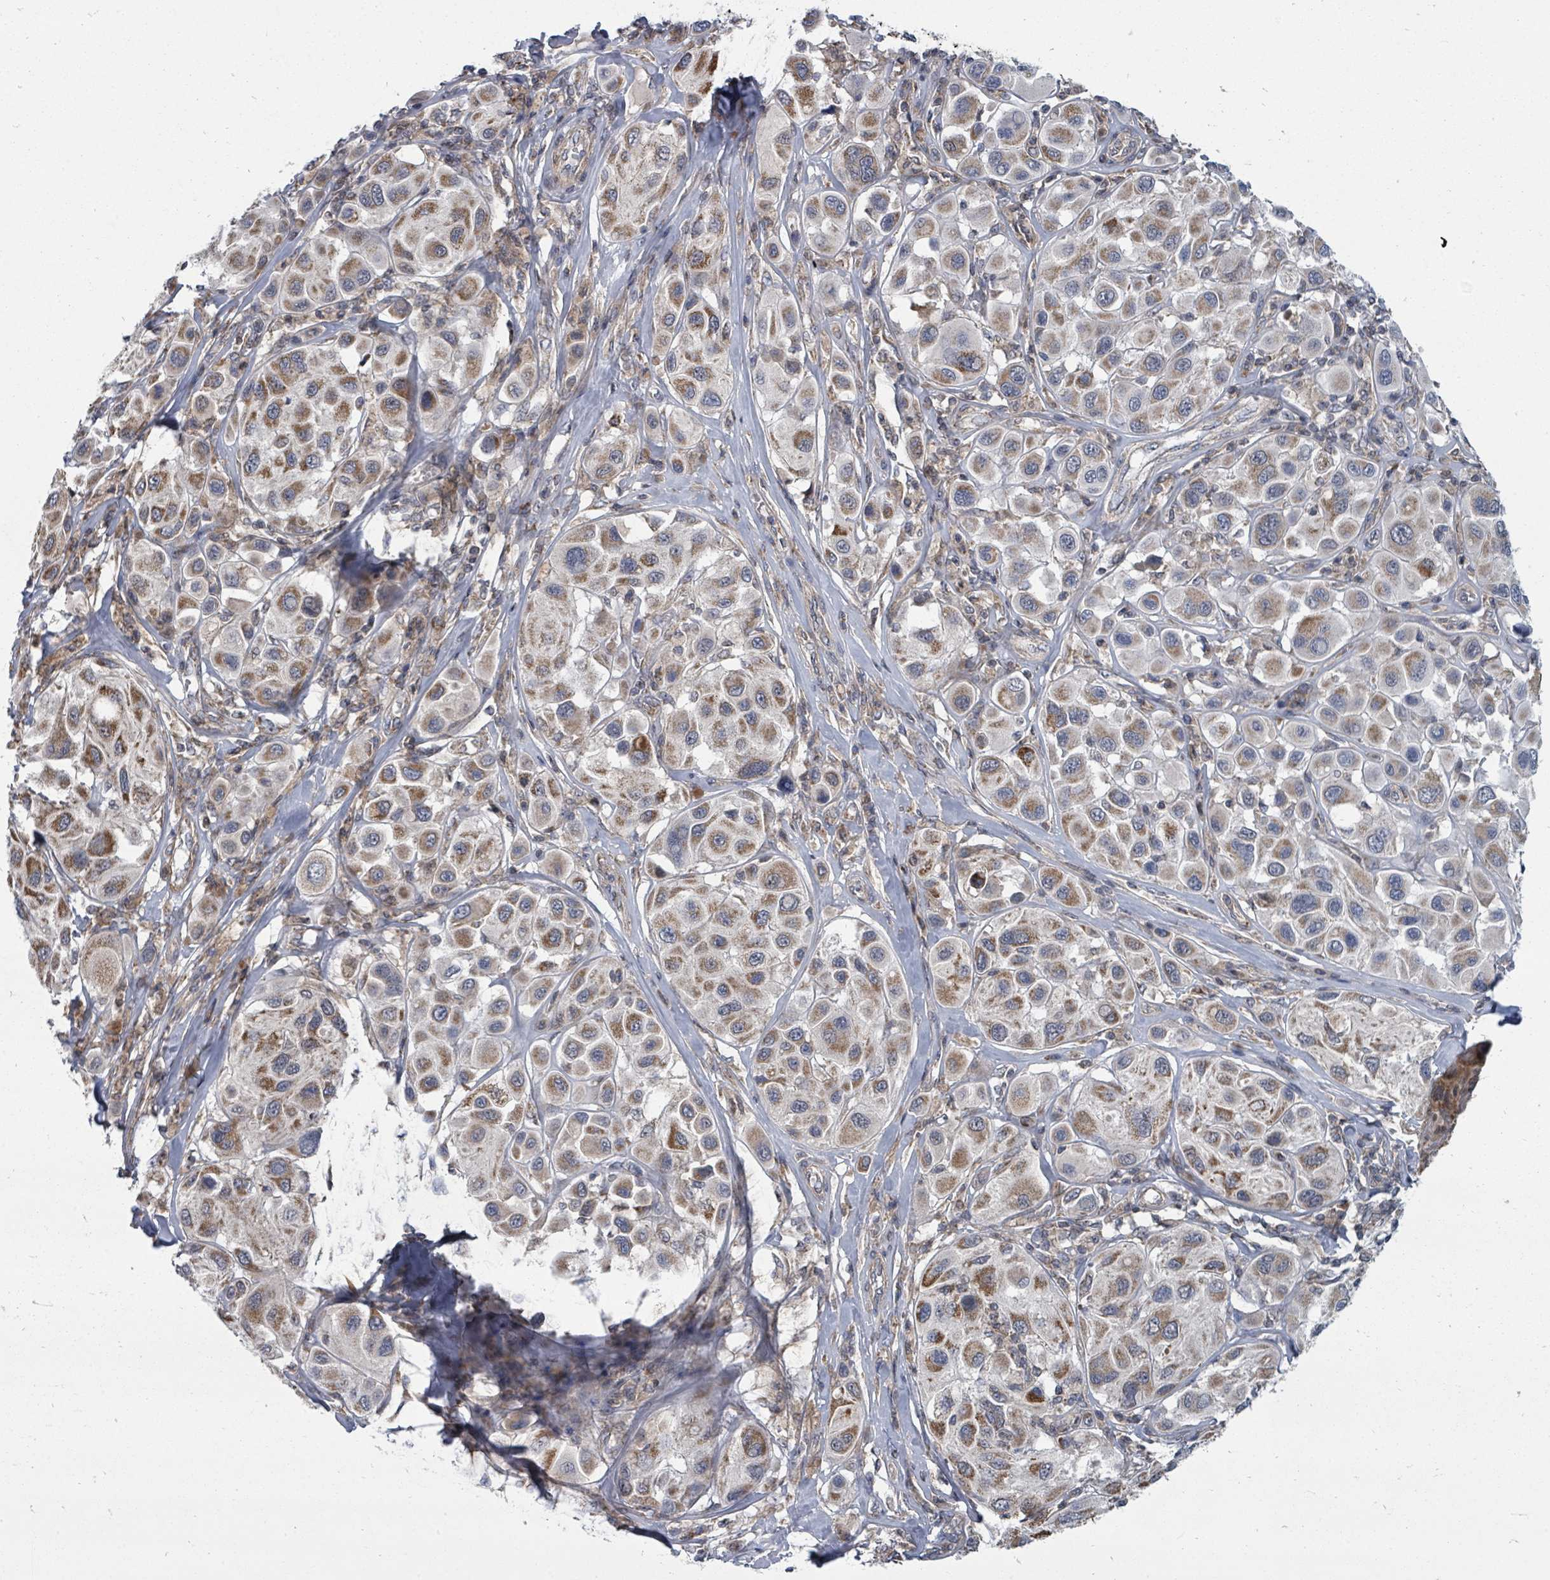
{"staining": {"intensity": "moderate", "quantity": ">75%", "location": "cytoplasmic/membranous"}, "tissue": "melanoma", "cell_type": "Tumor cells", "image_type": "cancer", "snomed": [{"axis": "morphology", "description": "Malignant melanoma, Metastatic site"}, {"axis": "topography", "description": "Skin"}], "caption": "This image exhibits IHC staining of human malignant melanoma (metastatic site), with medium moderate cytoplasmic/membranous expression in about >75% of tumor cells.", "gene": "MAGOHB", "patient": {"sex": "male", "age": 41}}